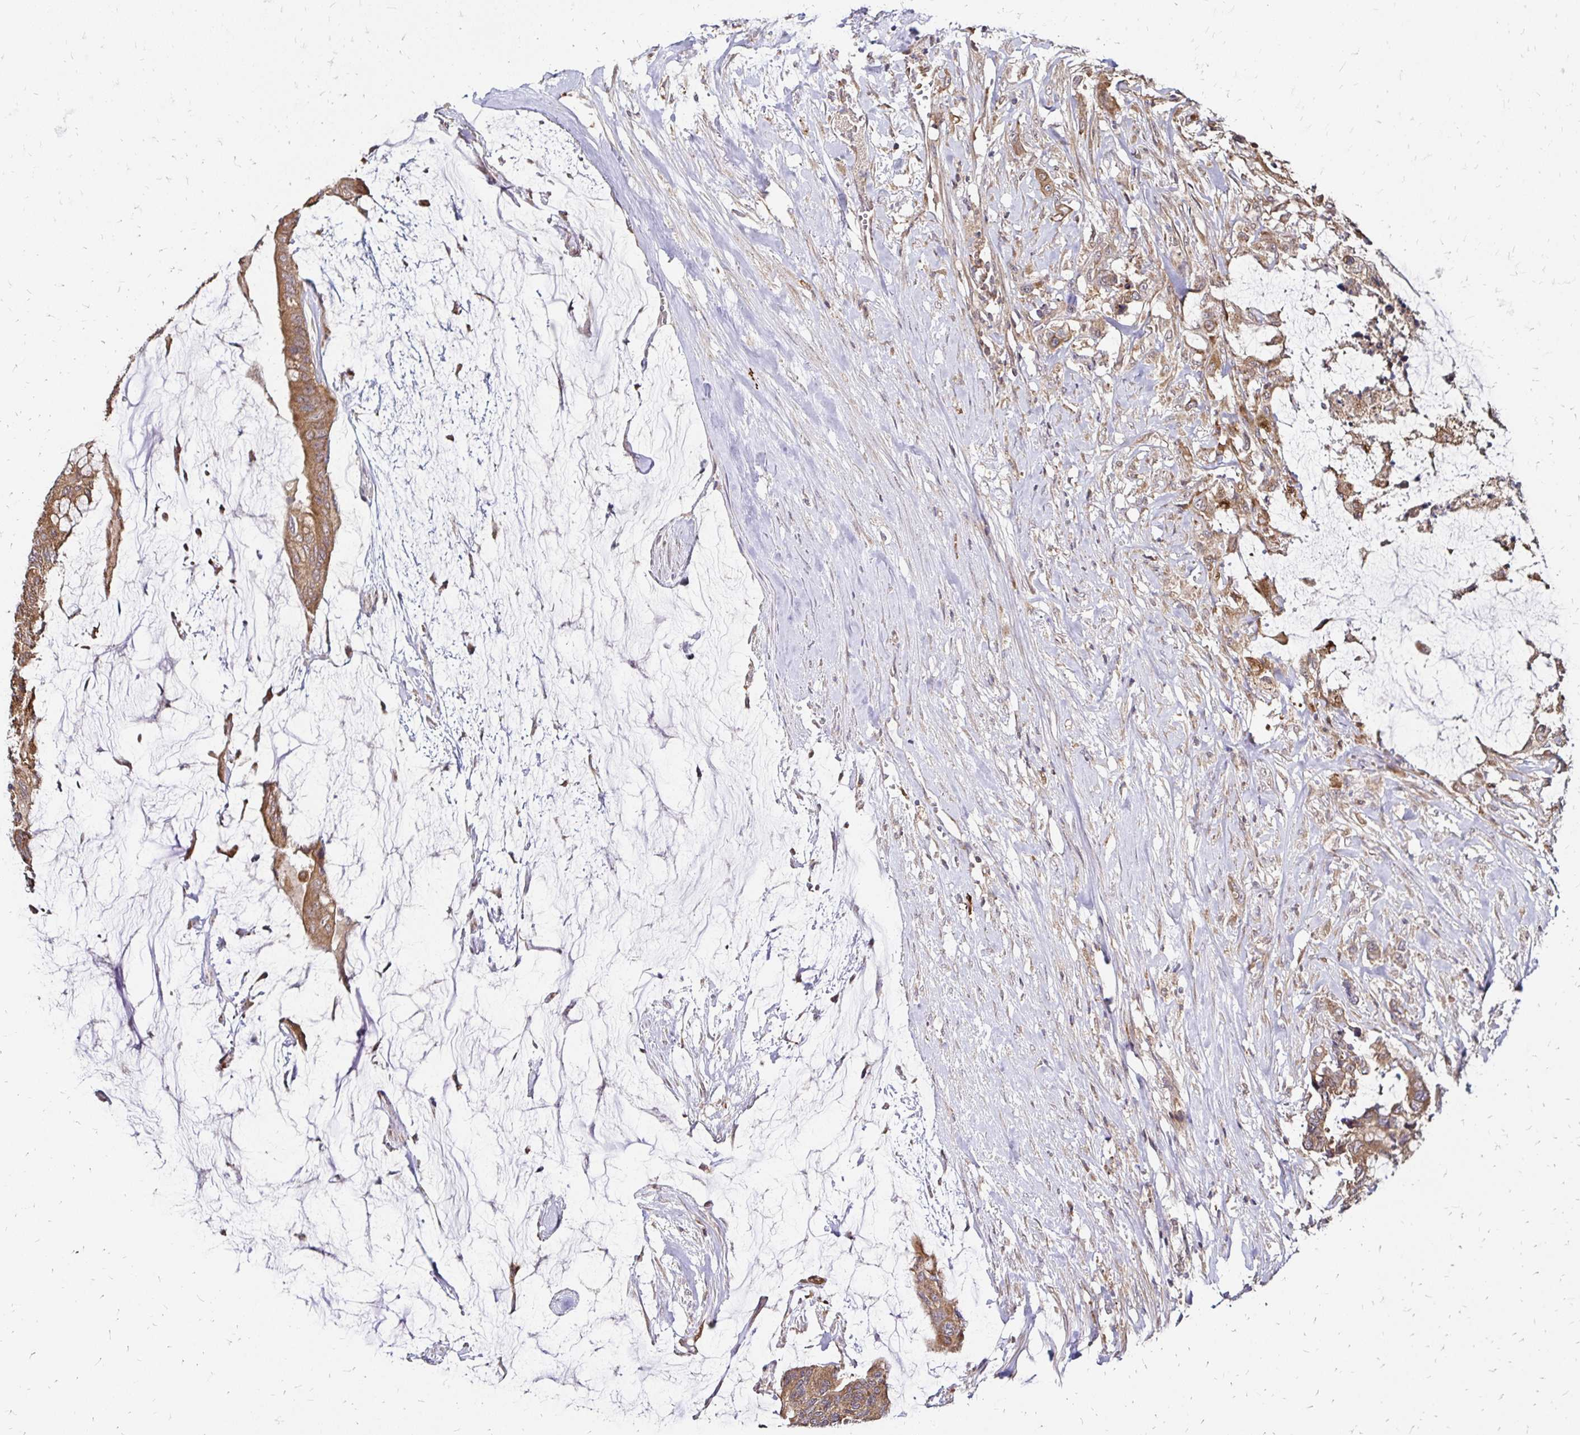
{"staining": {"intensity": "moderate", "quantity": ">75%", "location": "cytoplasmic/membranous"}, "tissue": "colorectal cancer", "cell_type": "Tumor cells", "image_type": "cancer", "snomed": [{"axis": "morphology", "description": "Adenocarcinoma, NOS"}, {"axis": "topography", "description": "Rectum"}], "caption": "High-power microscopy captured an immunohistochemistry histopathology image of colorectal cancer (adenocarcinoma), revealing moderate cytoplasmic/membranous staining in approximately >75% of tumor cells.", "gene": "ZW10", "patient": {"sex": "female", "age": 59}}